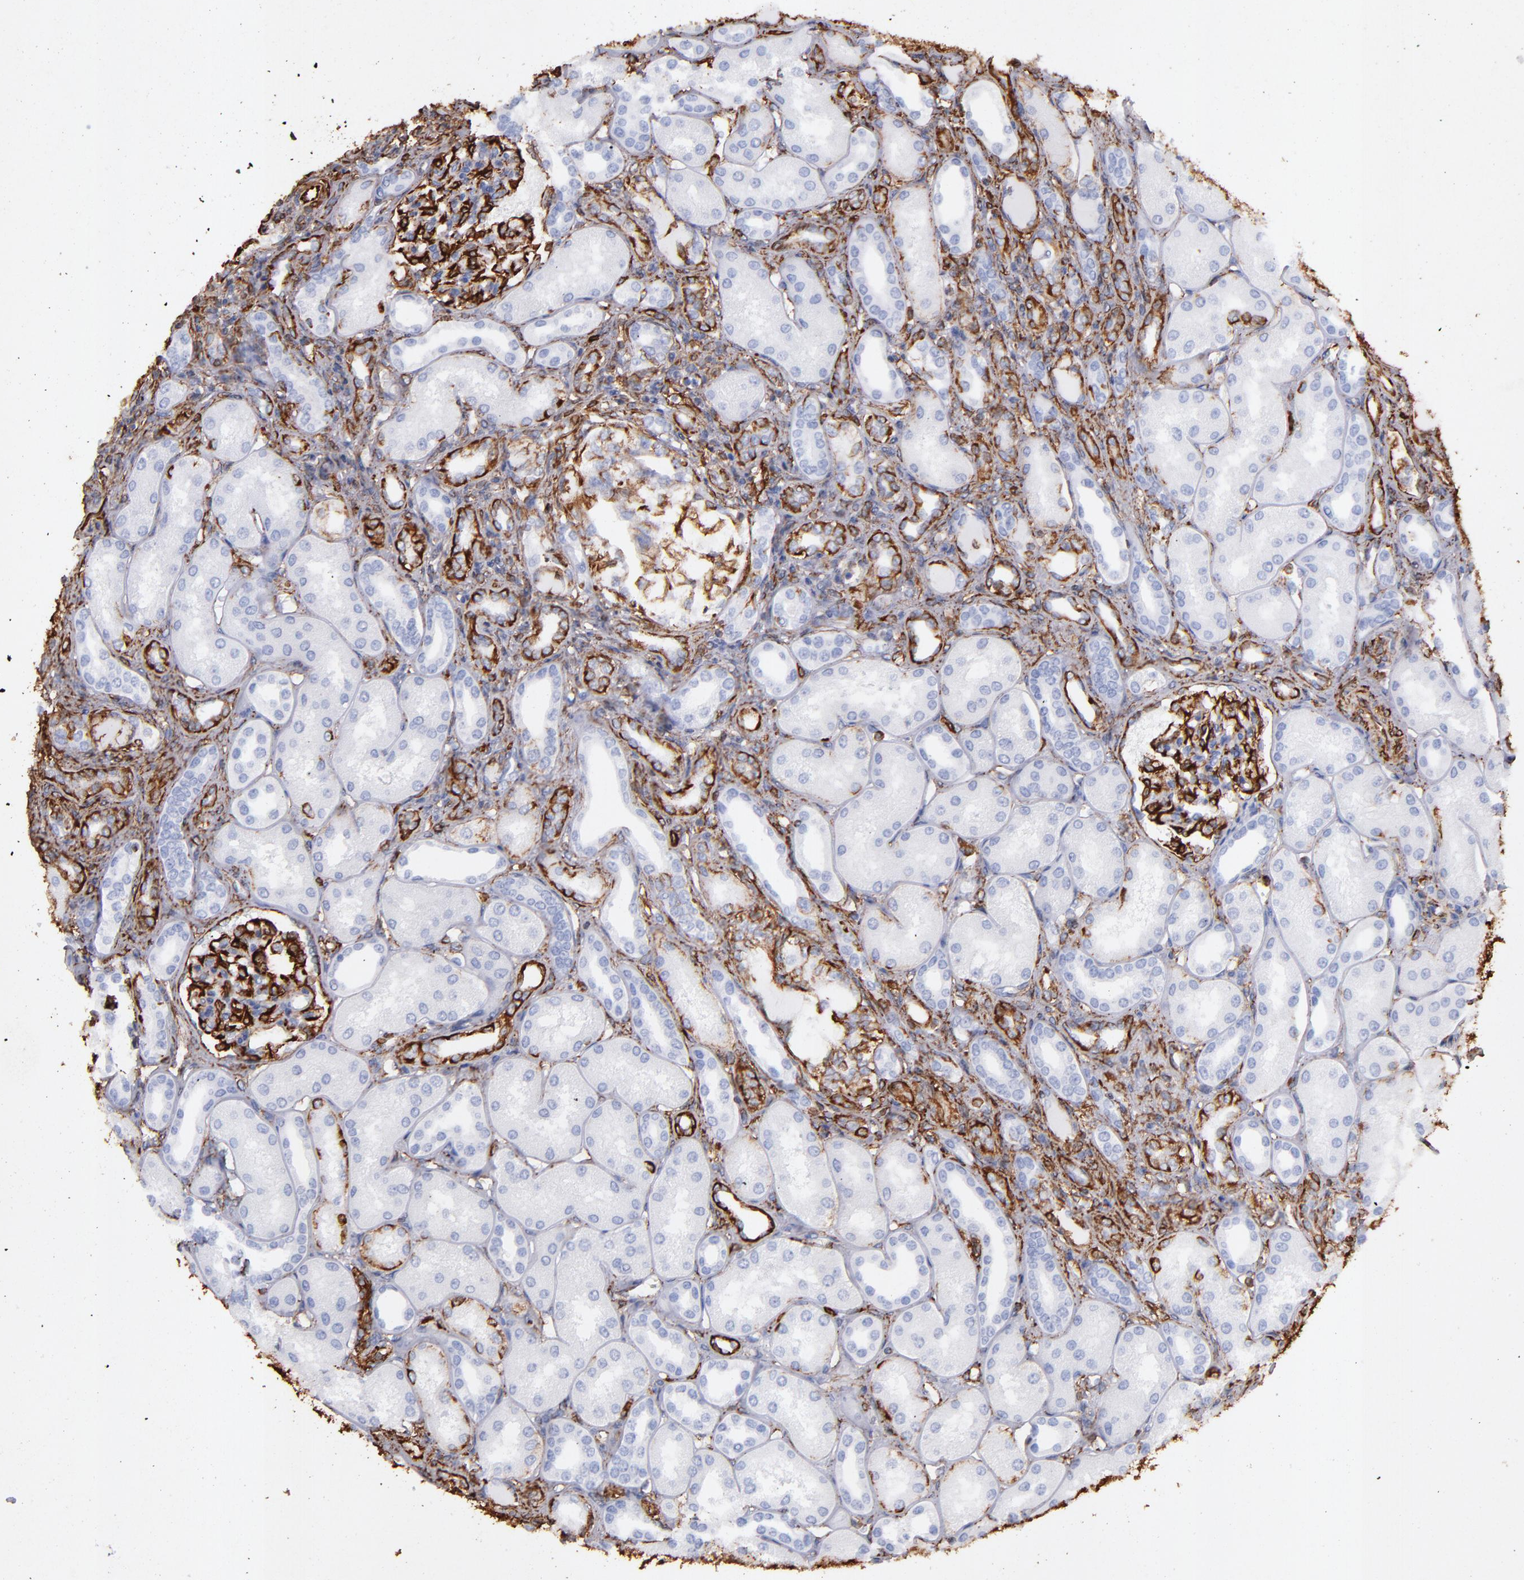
{"staining": {"intensity": "strong", "quantity": ">75%", "location": "cytoplasmic/membranous"}, "tissue": "kidney", "cell_type": "Cells in glomeruli", "image_type": "normal", "snomed": [{"axis": "morphology", "description": "Normal tissue, NOS"}, {"axis": "topography", "description": "Kidney"}], "caption": "Protein staining reveals strong cytoplasmic/membranous expression in about >75% of cells in glomeruli in unremarkable kidney. The staining is performed using DAB (3,3'-diaminobenzidine) brown chromogen to label protein expression. The nuclei are counter-stained blue using hematoxylin.", "gene": "VIM", "patient": {"sex": "male", "age": 7}}